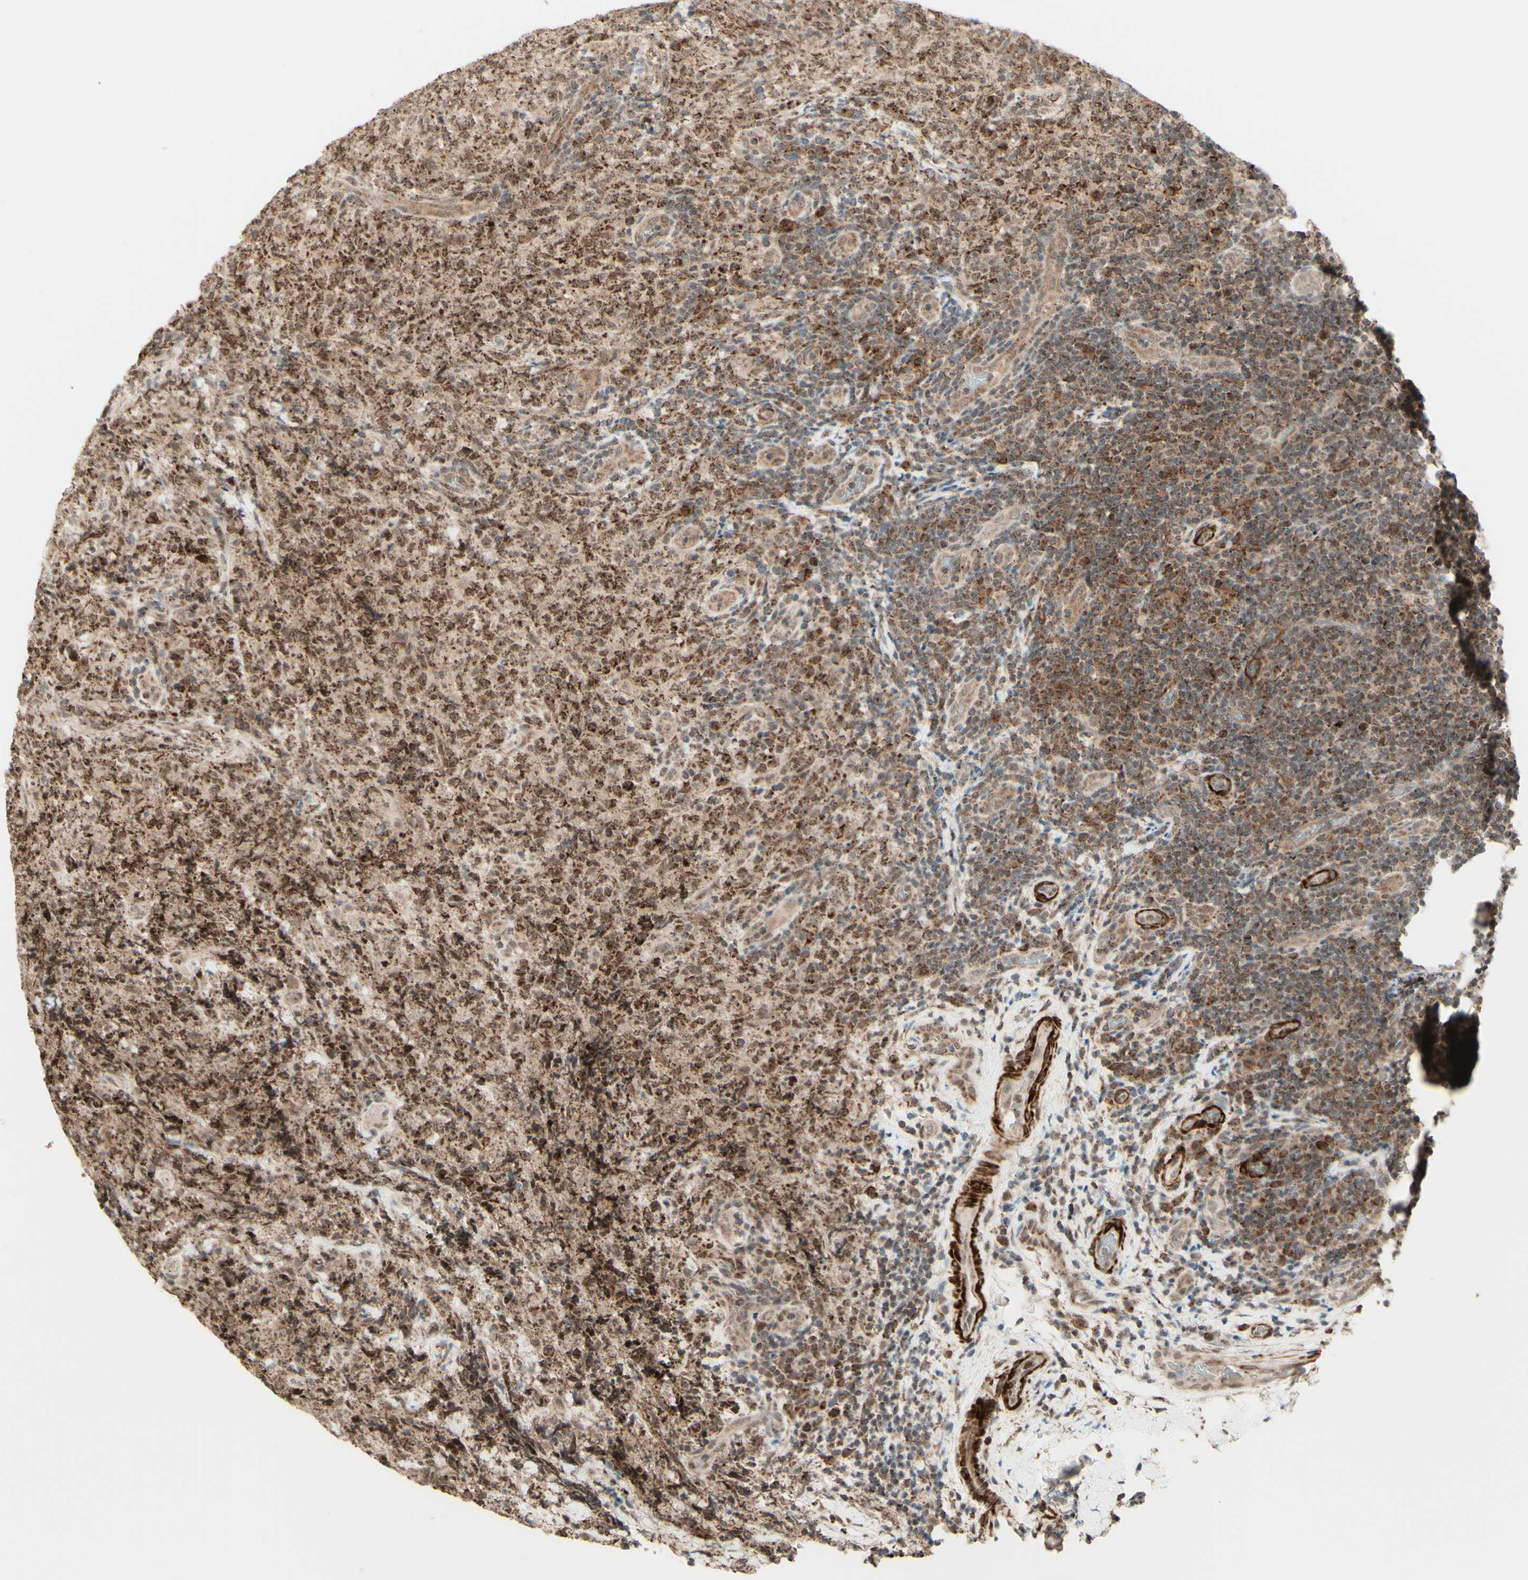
{"staining": {"intensity": "strong", "quantity": ">75%", "location": "cytoplasmic/membranous"}, "tissue": "lymphoma", "cell_type": "Tumor cells", "image_type": "cancer", "snomed": [{"axis": "morphology", "description": "Malignant lymphoma, non-Hodgkin's type, High grade"}, {"axis": "topography", "description": "Tonsil"}], "caption": "This is an image of immunohistochemistry (IHC) staining of lymphoma, which shows strong positivity in the cytoplasmic/membranous of tumor cells.", "gene": "DHRS3", "patient": {"sex": "female", "age": 36}}